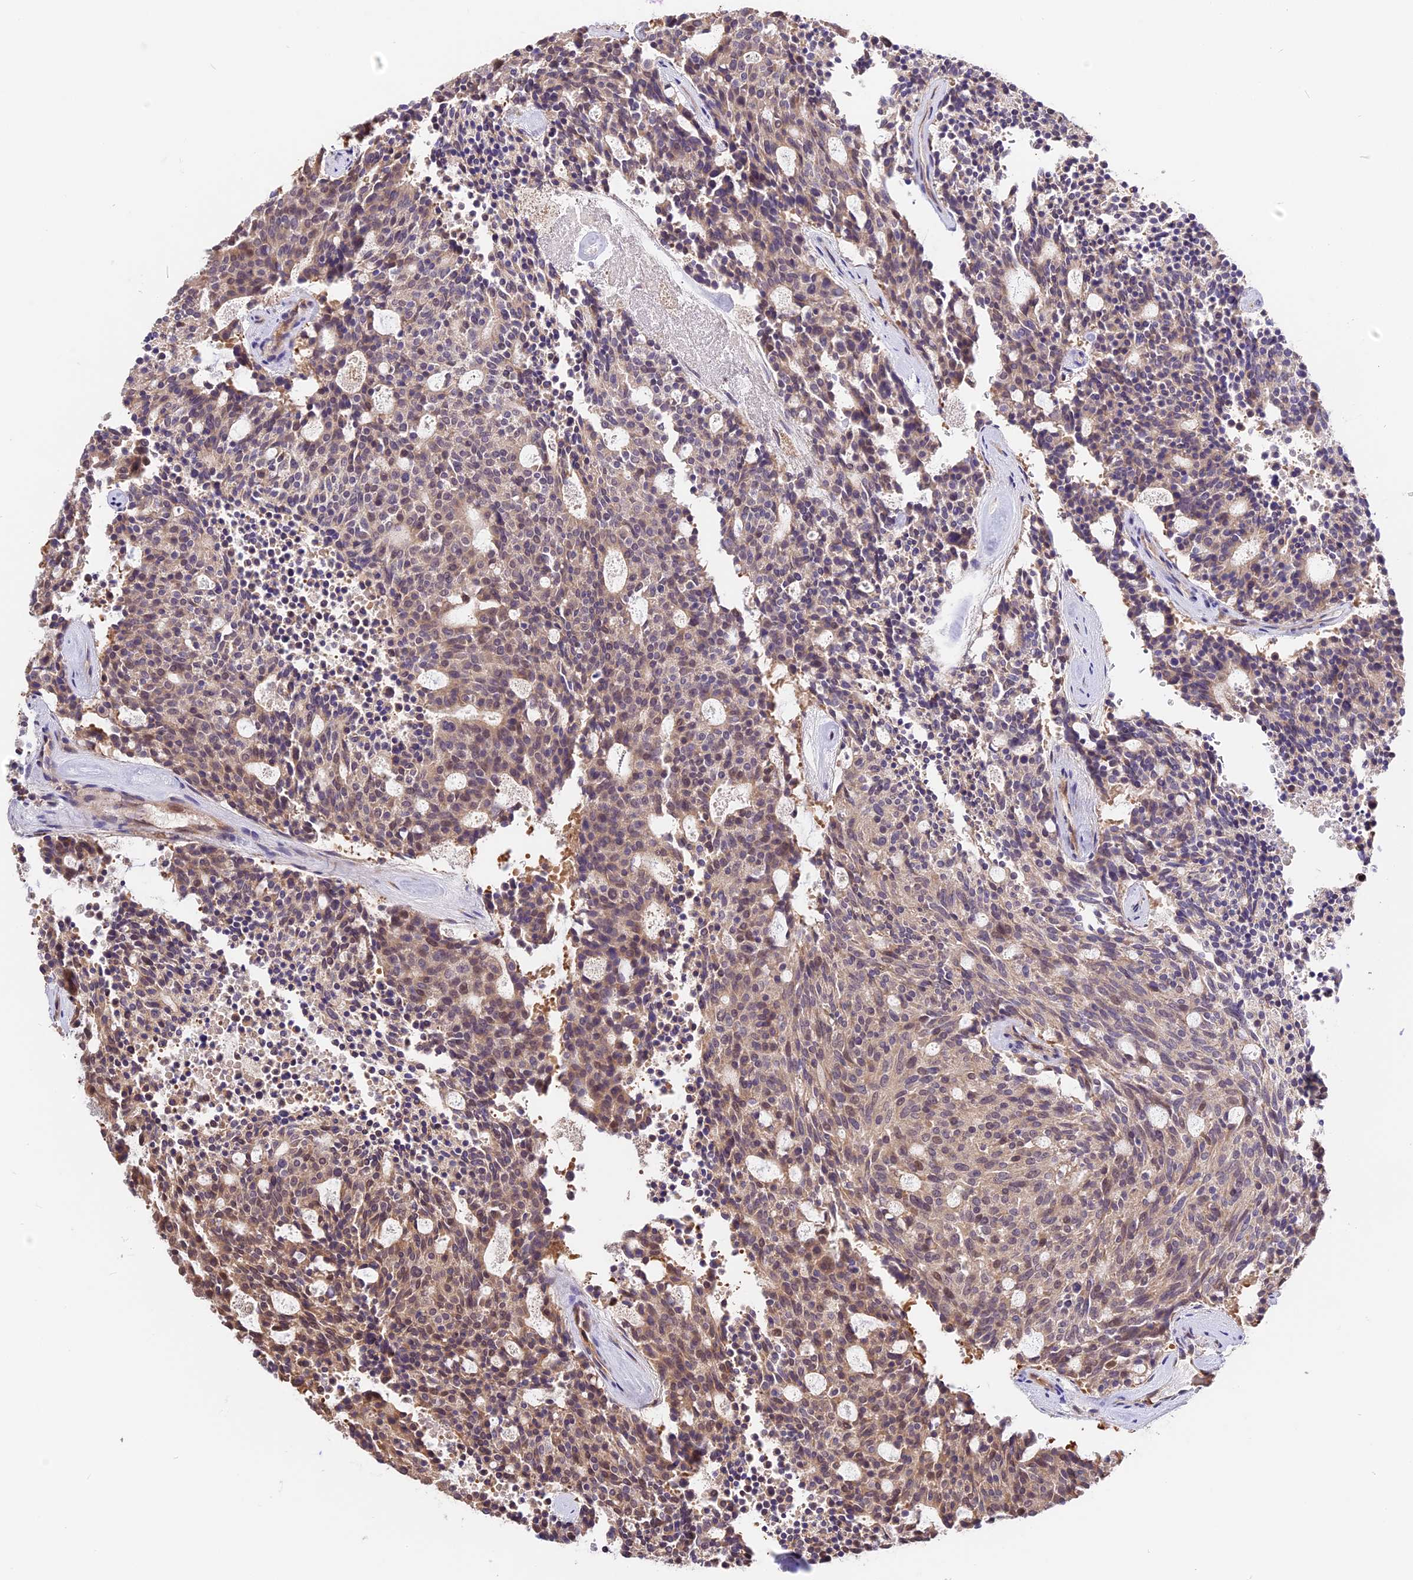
{"staining": {"intensity": "moderate", "quantity": "25%-75%", "location": "cytoplasmic/membranous,nuclear"}, "tissue": "carcinoid", "cell_type": "Tumor cells", "image_type": "cancer", "snomed": [{"axis": "morphology", "description": "Carcinoid, malignant, NOS"}, {"axis": "topography", "description": "Pancreas"}], "caption": "Brown immunohistochemical staining in human carcinoid (malignant) displays moderate cytoplasmic/membranous and nuclear positivity in approximately 25%-75% of tumor cells.", "gene": "BSCL2", "patient": {"sex": "female", "age": 54}}